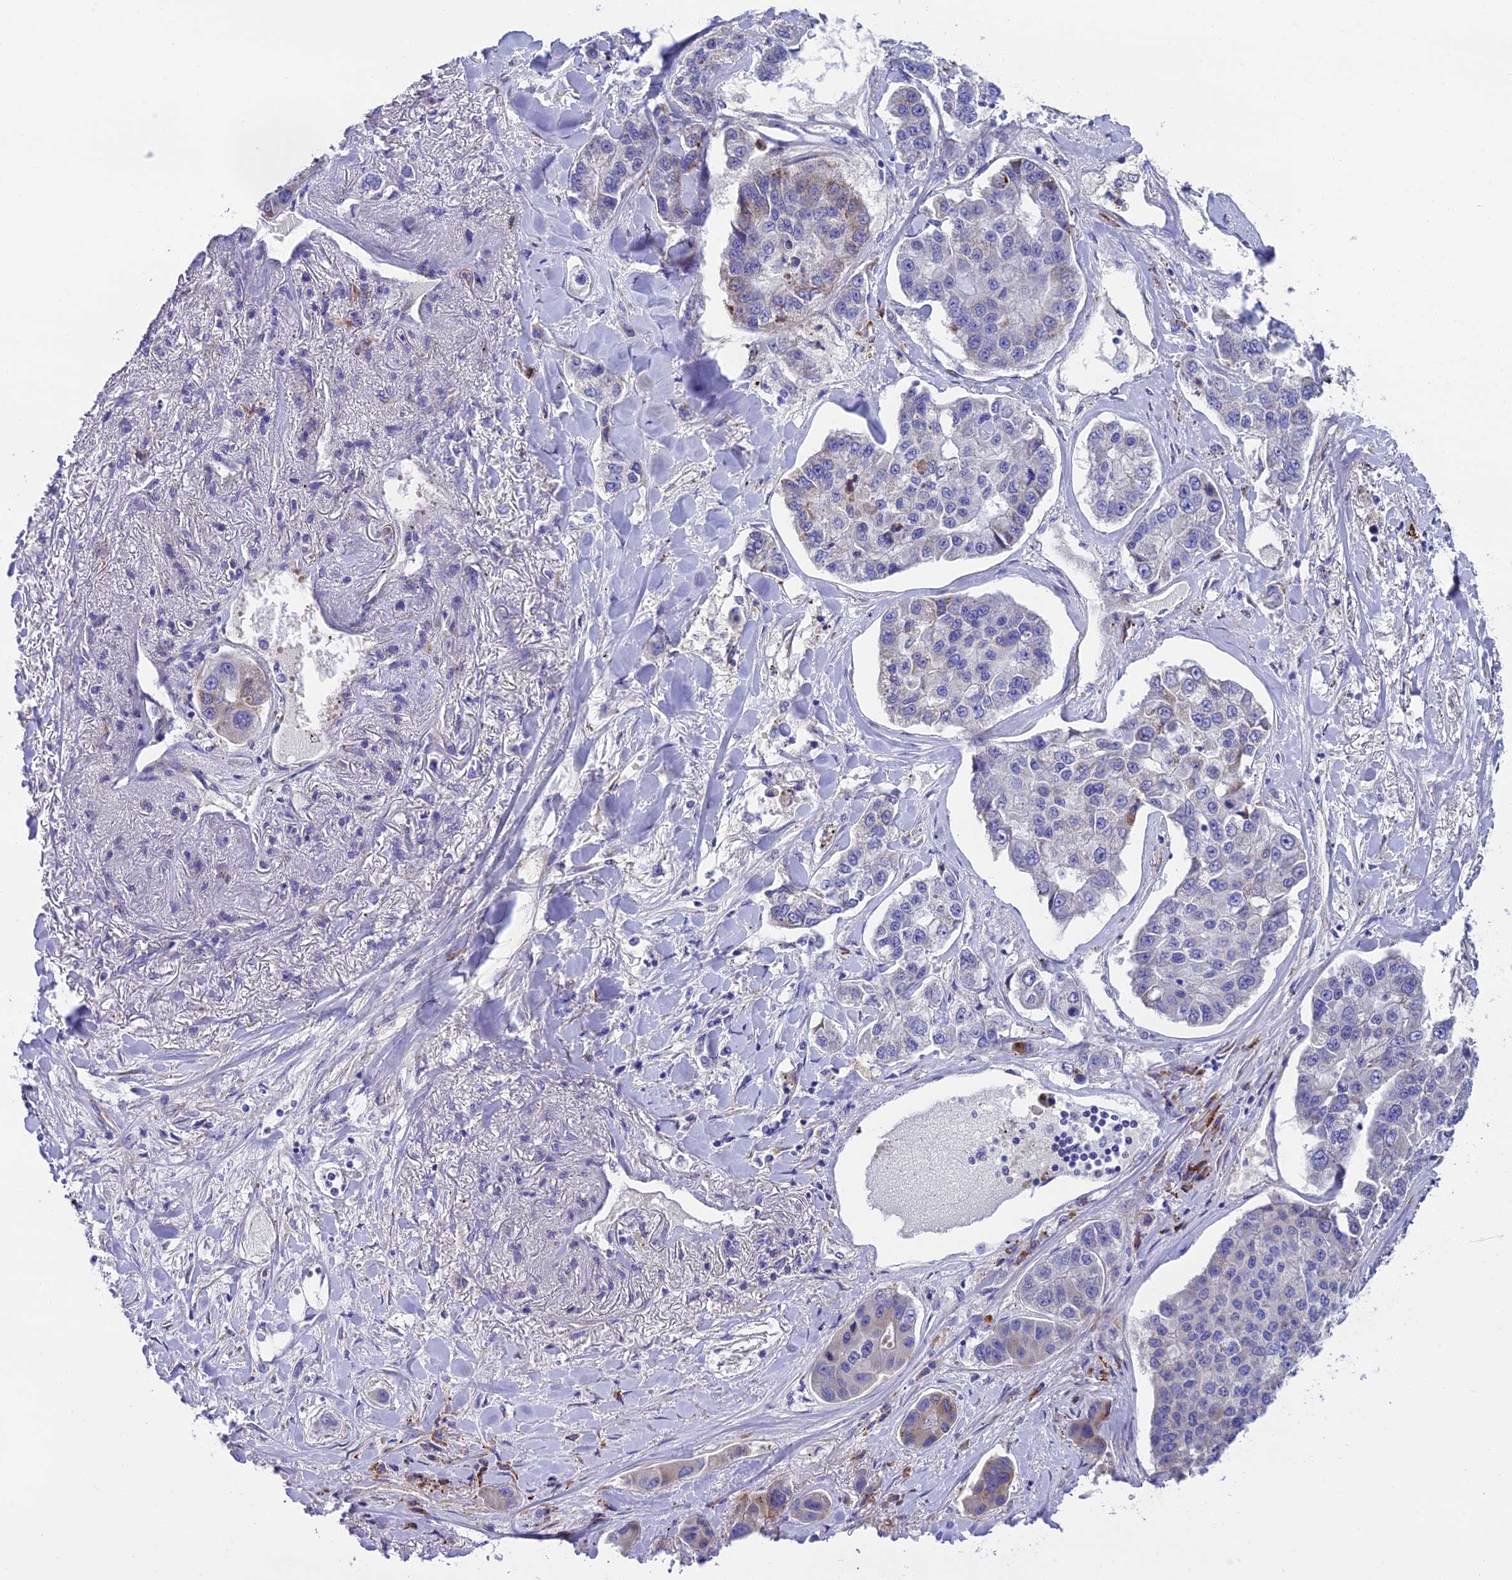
{"staining": {"intensity": "weak", "quantity": "<25%", "location": "cytoplasmic/membranous"}, "tissue": "lung cancer", "cell_type": "Tumor cells", "image_type": "cancer", "snomed": [{"axis": "morphology", "description": "Adenocarcinoma, NOS"}, {"axis": "topography", "description": "Lung"}], "caption": "DAB (3,3'-diaminobenzidine) immunohistochemical staining of human lung cancer (adenocarcinoma) shows no significant expression in tumor cells.", "gene": "MACIR", "patient": {"sex": "male", "age": 49}}